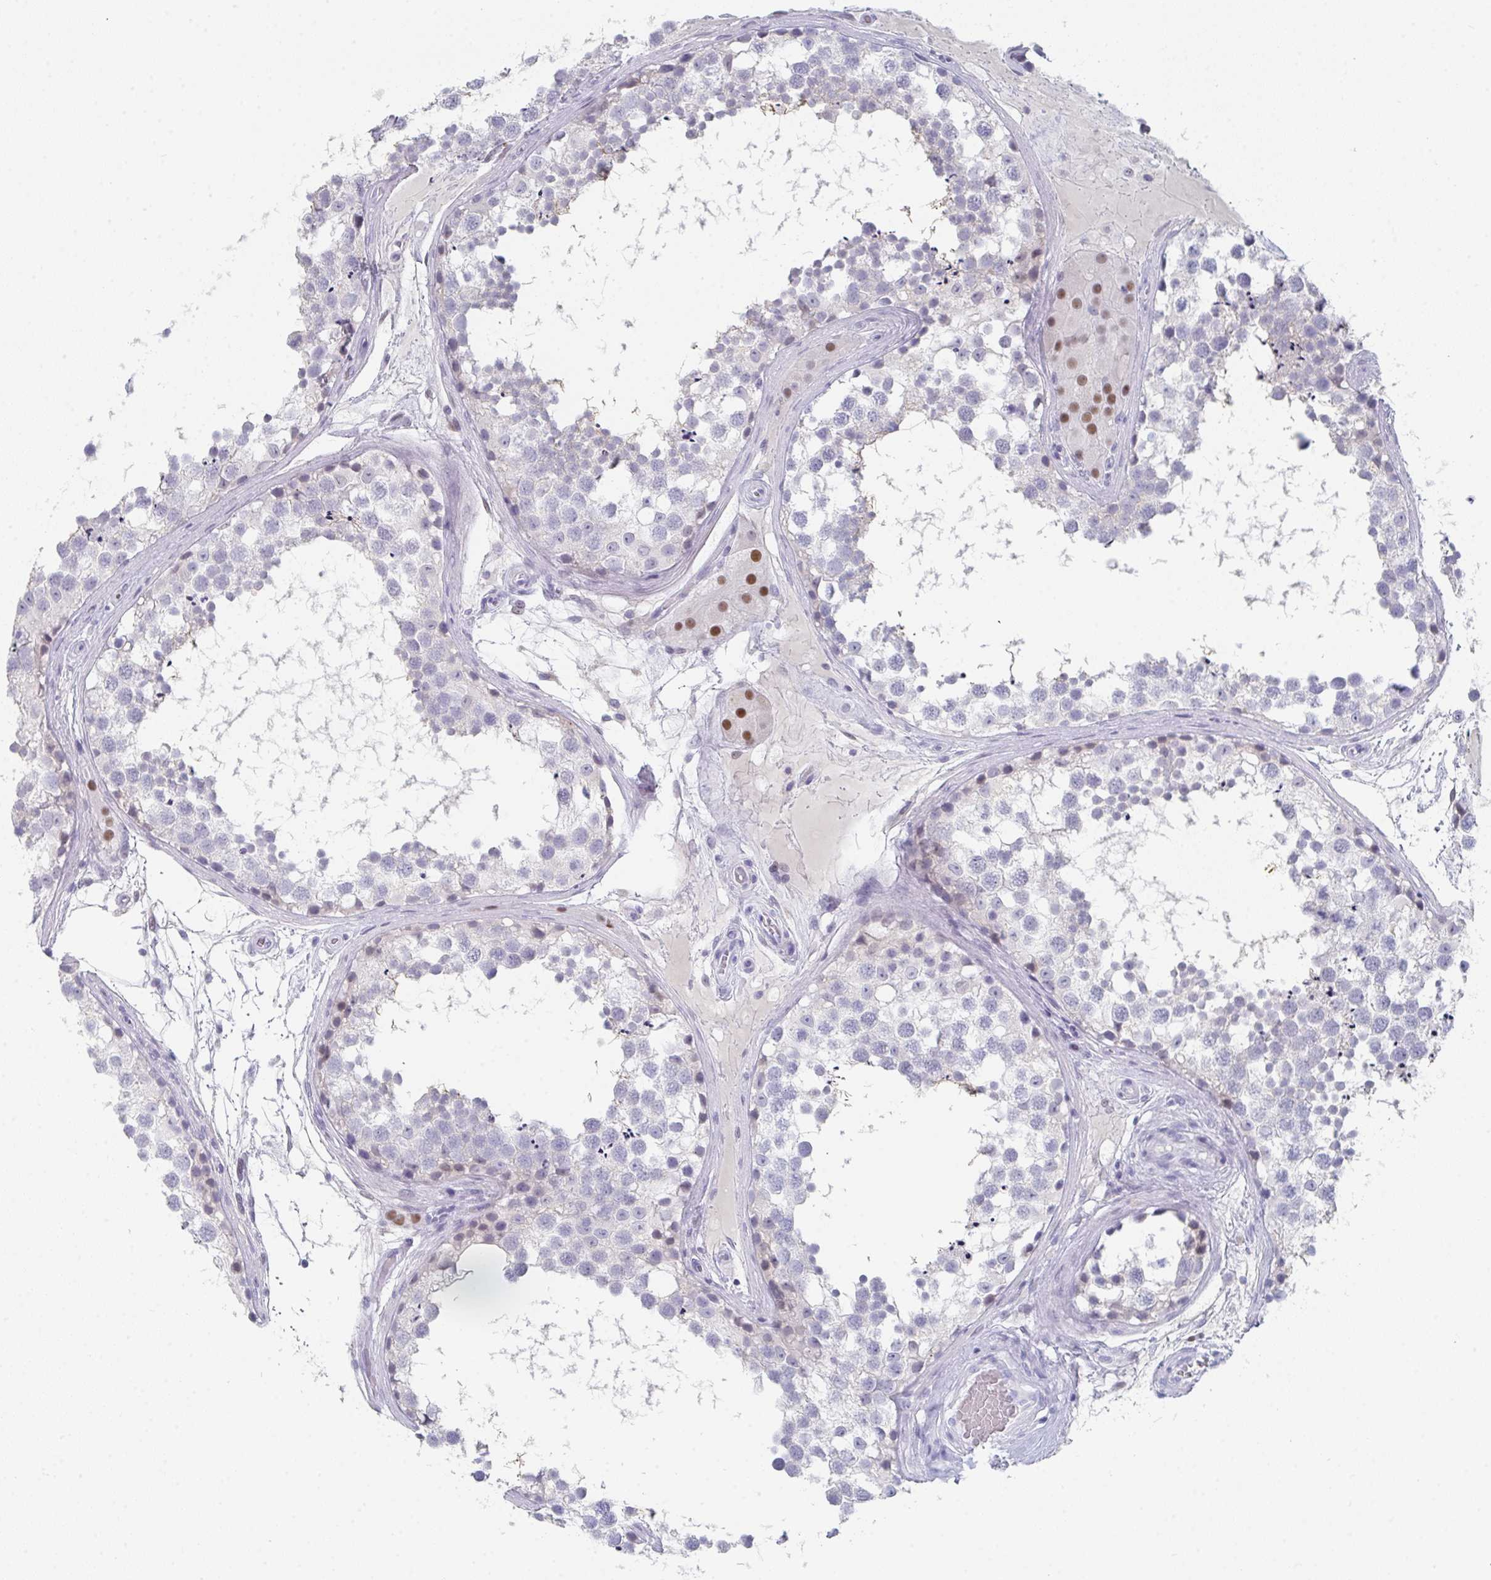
{"staining": {"intensity": "negative", "quantity": "none", "location": "none"}, "tissue": "testis", "cell_type": "Cells in seminiferous ducts", "image_type": "normal", "snomed": [{"axis": "morphology", "description": "Normal tissue, NOS"}, {"axis": "morphology", "description": "Seminoma, NOS"}, {"axis": "topography", "description": "Testis"}], "caption": "This histopathology image is of unremarkable testis stained with IHC to label a protein in brown with the nuclei are counter-stained blue. There is no positivity in cells in seminiferous ducts.", "gene": "RUBCN", "patient": {"sex": "male", "age": 65}}